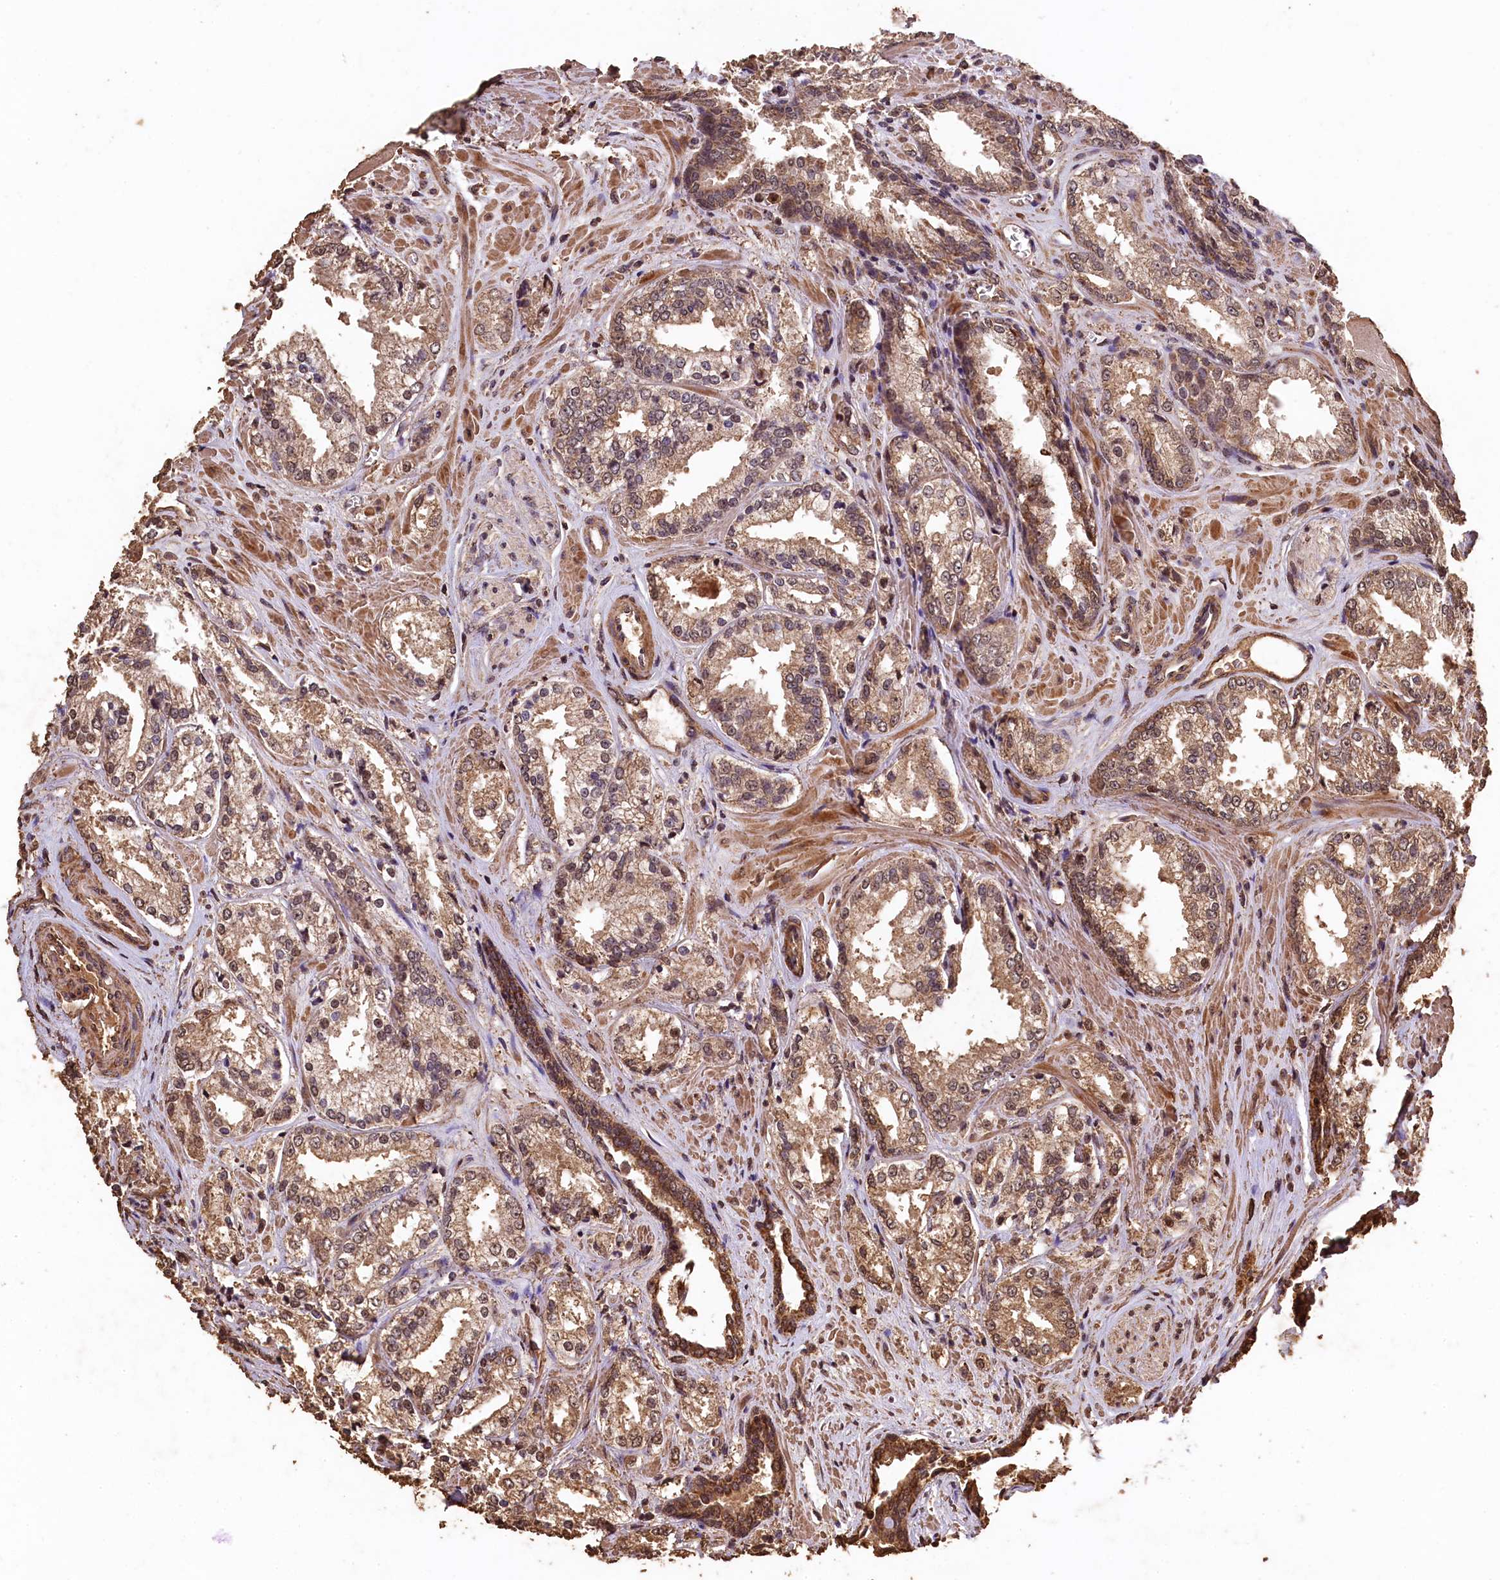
{"staining": {"intensity": "moderate", "quantity": ">75%", "location": "cytoplasmic/membranous,nuclear"}, "tissue": "prostate cancer", "cell_type": "Tumor cells", "image_type": "cancer", "snomed": [{"axis": "morphology", "description": "Adenocarcinoma, Low grade"}, {"axis": "topography", "description": "Prostate"}], "caption": "Protein staining exhibits moderate cytoplasmic/membranous and nuclear staining in approximately >75% of tumor cells in prostate cancer.", "gene": "CEP57L1", "patient": {"sex": "male", "age": 47}}